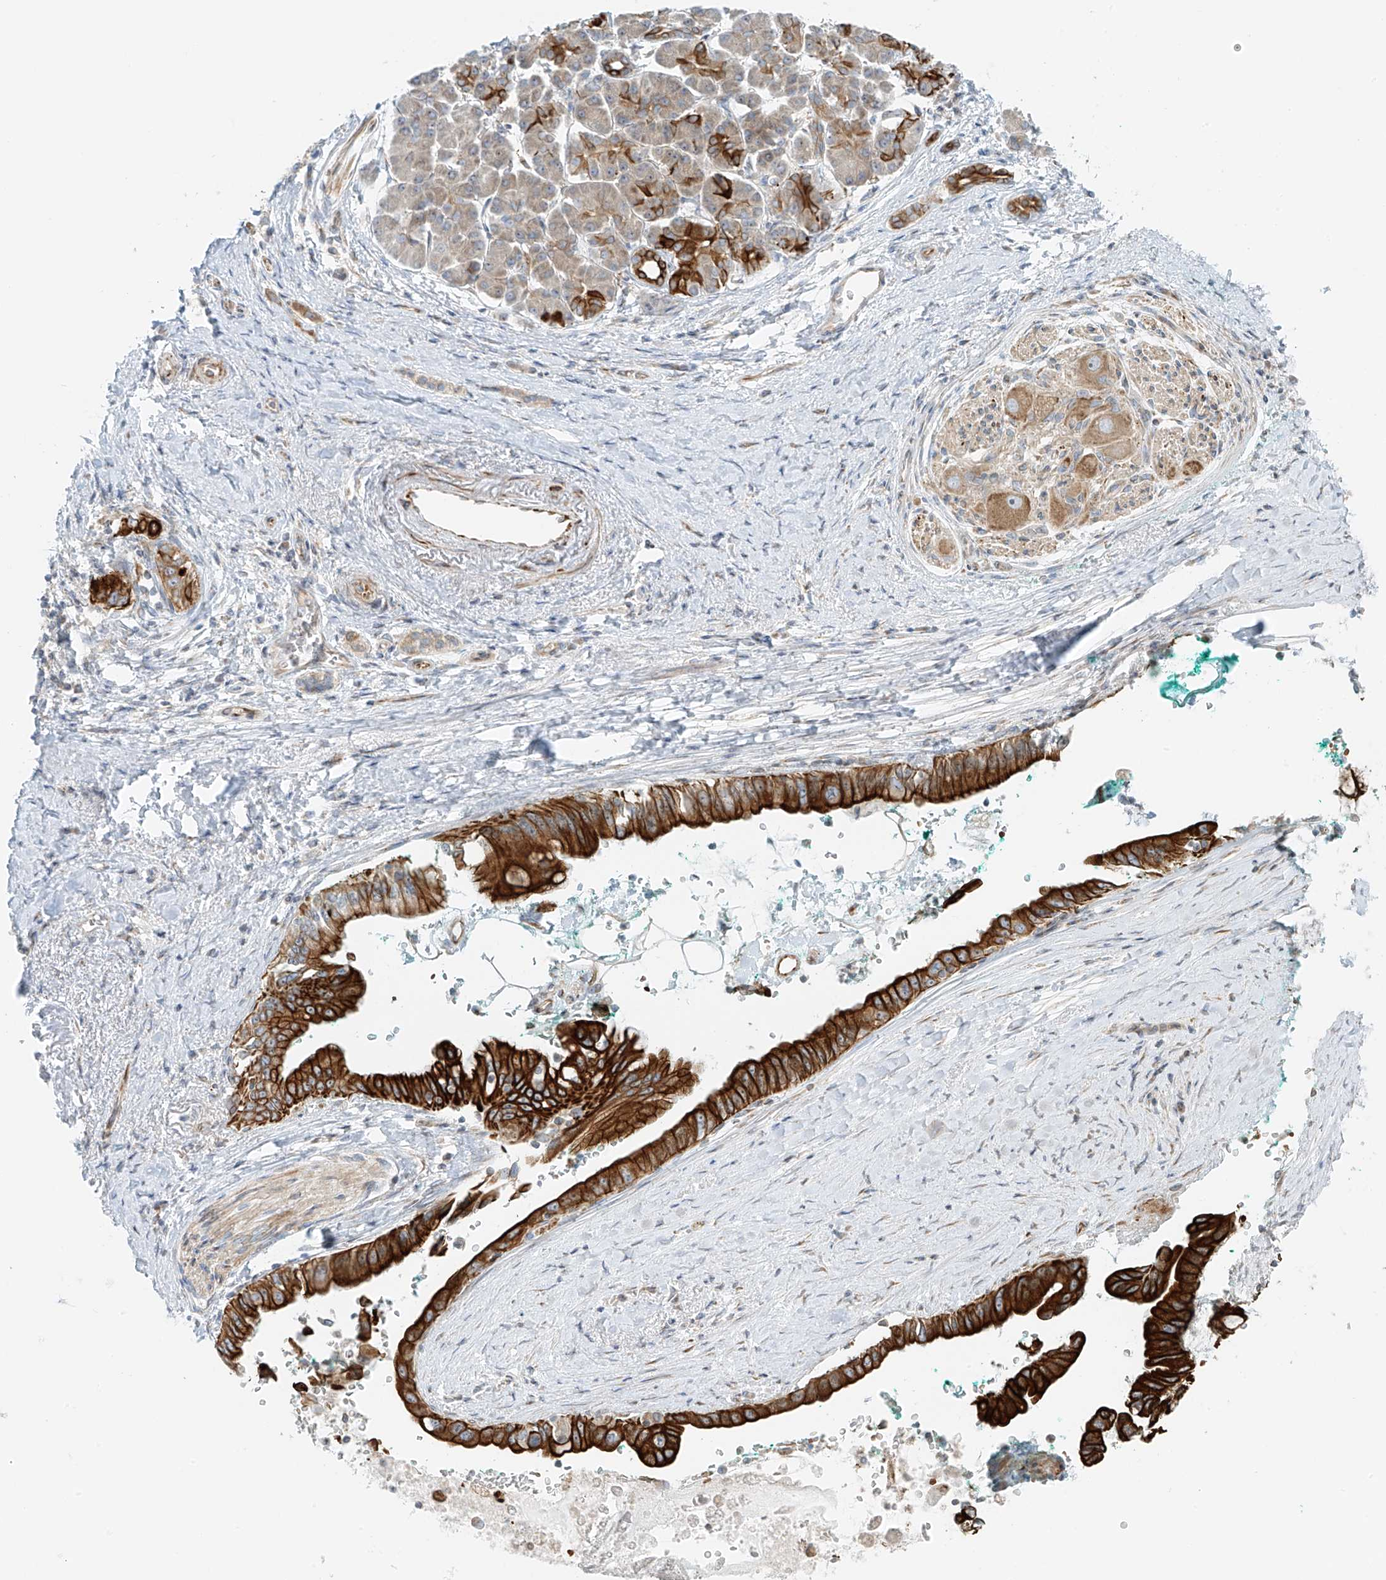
{"staining": {"intensity": "strong", "quantity": ">75%", "location": "cytoplasmic/membranous"}, "tissue": "pancreatic cancer", "cell_type": "Tumor cells", "image_type": "cancer", "snomed": [{"axis": "morphology", "description": "Adenocarcinoma, NOS"}, {"axis": "topography", "description": "Pancreas"}], "caption": "Immunohistochemistry staining of pancreatic cancer, which demonstrates high levels of strong cytoplasmic/membranous positivity in about >75% of tumor cells indicating strong cytoplasmic/membranous protein positivity. The staining was performed using DAB (3,3'-diaminobenzidine) (brown) for protein detection and nuclei were counterstained in hematoxylin (blue).", "gene": "EIPR1", "patient": {"sex": "male", "age": 78}}